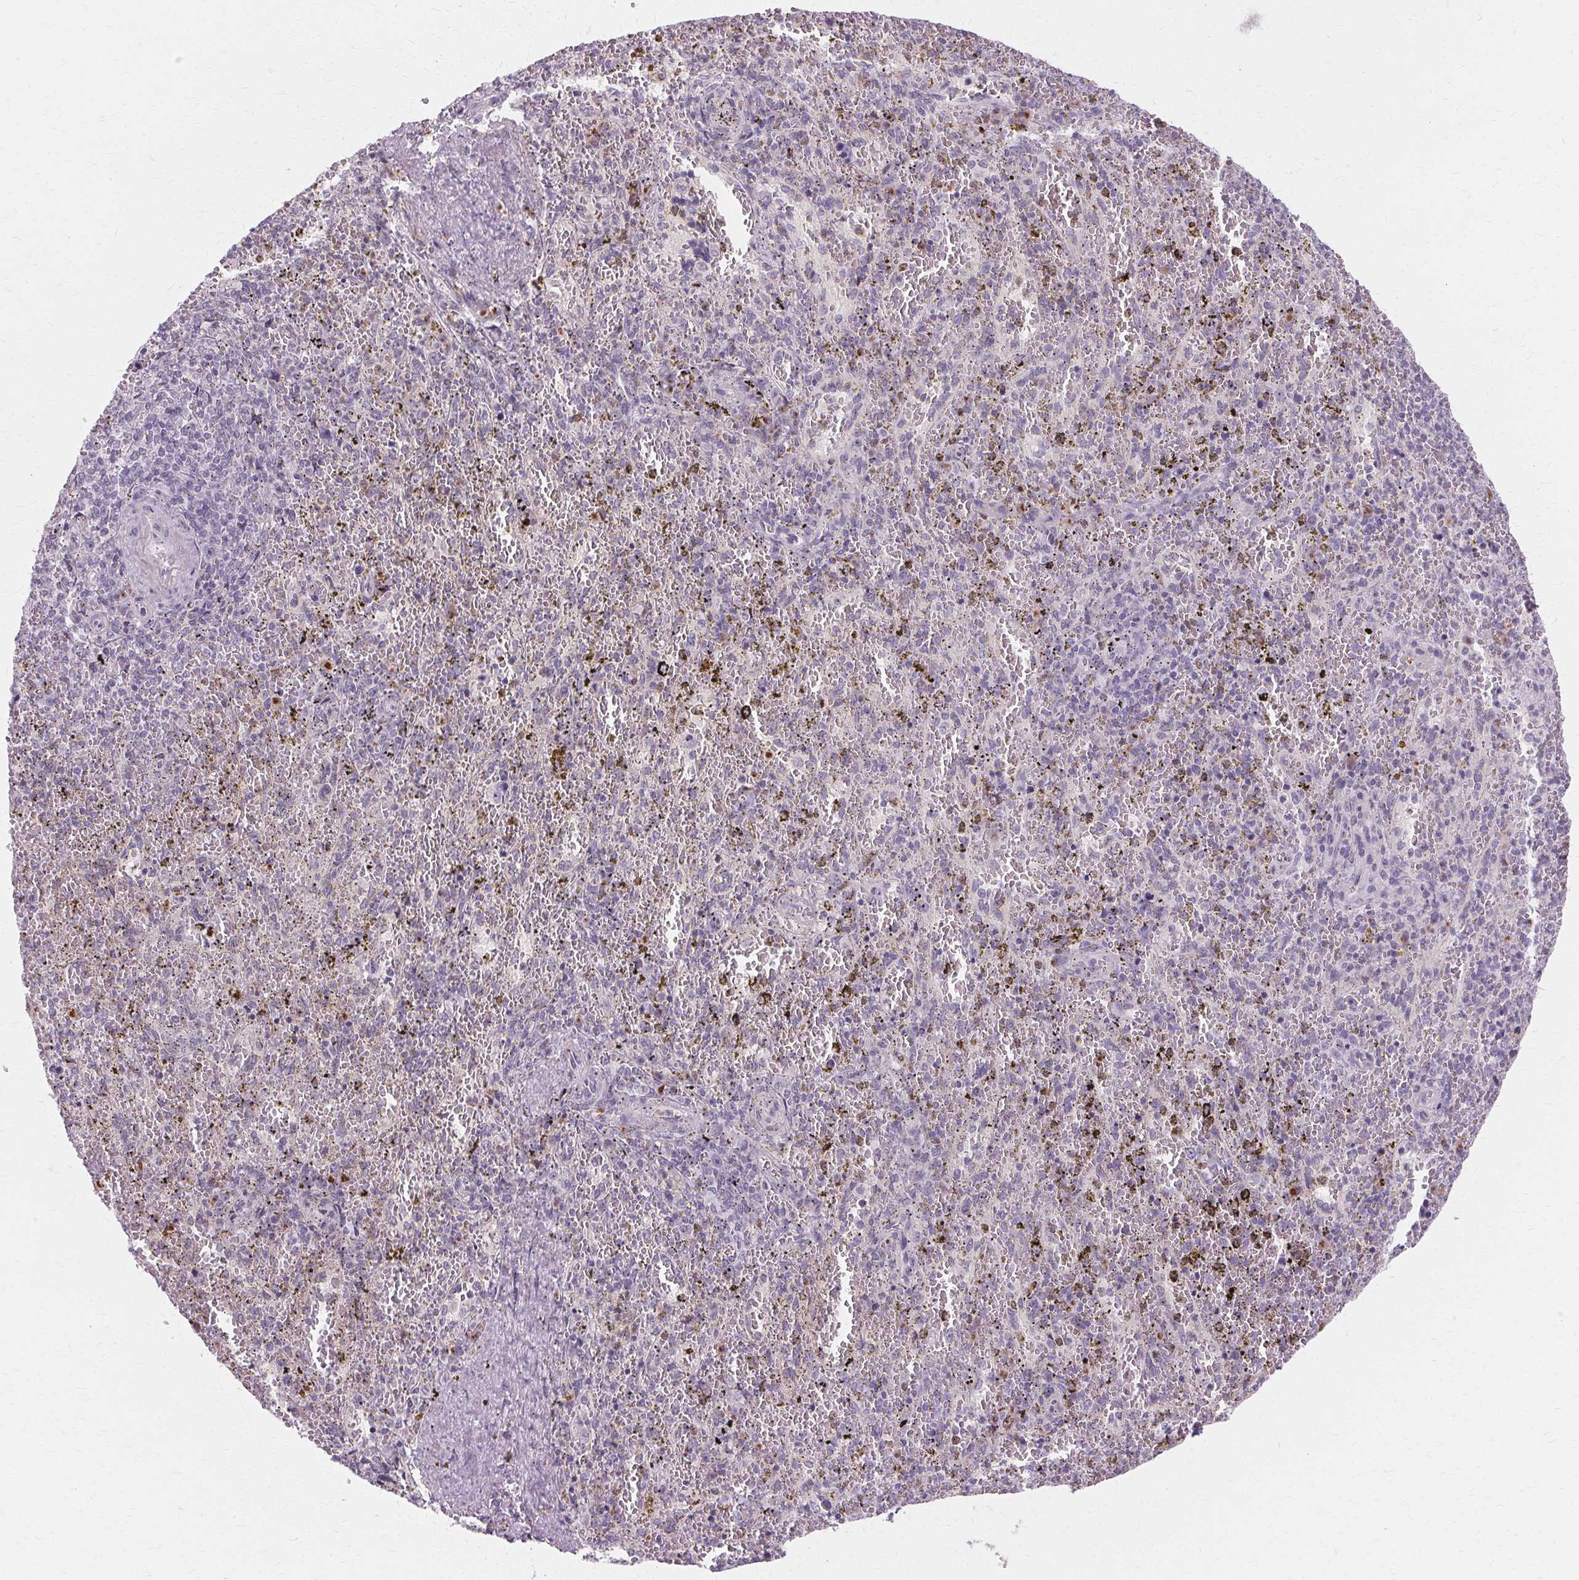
{"staining": {"intensity": "moderate", "quantity": "<25%", "location": "cytoplasmic/membranous"}, "tissue": "spleen", "cell_type": "Cells in red pulp", "image_type": "normal", "snomed": [{"axis": "morphology", "description": "Normal tissue, NOS"}, {"axis": "topography", "description": "Spleen"}], "caption": "Protein staining by IHC reveals moderate cytoplasmic/membranous expression in about <25% of cells in red pulp in unremarkable spleen.", "gene": "FCRL3", "patient": {"sex": "female", "age": 50}}